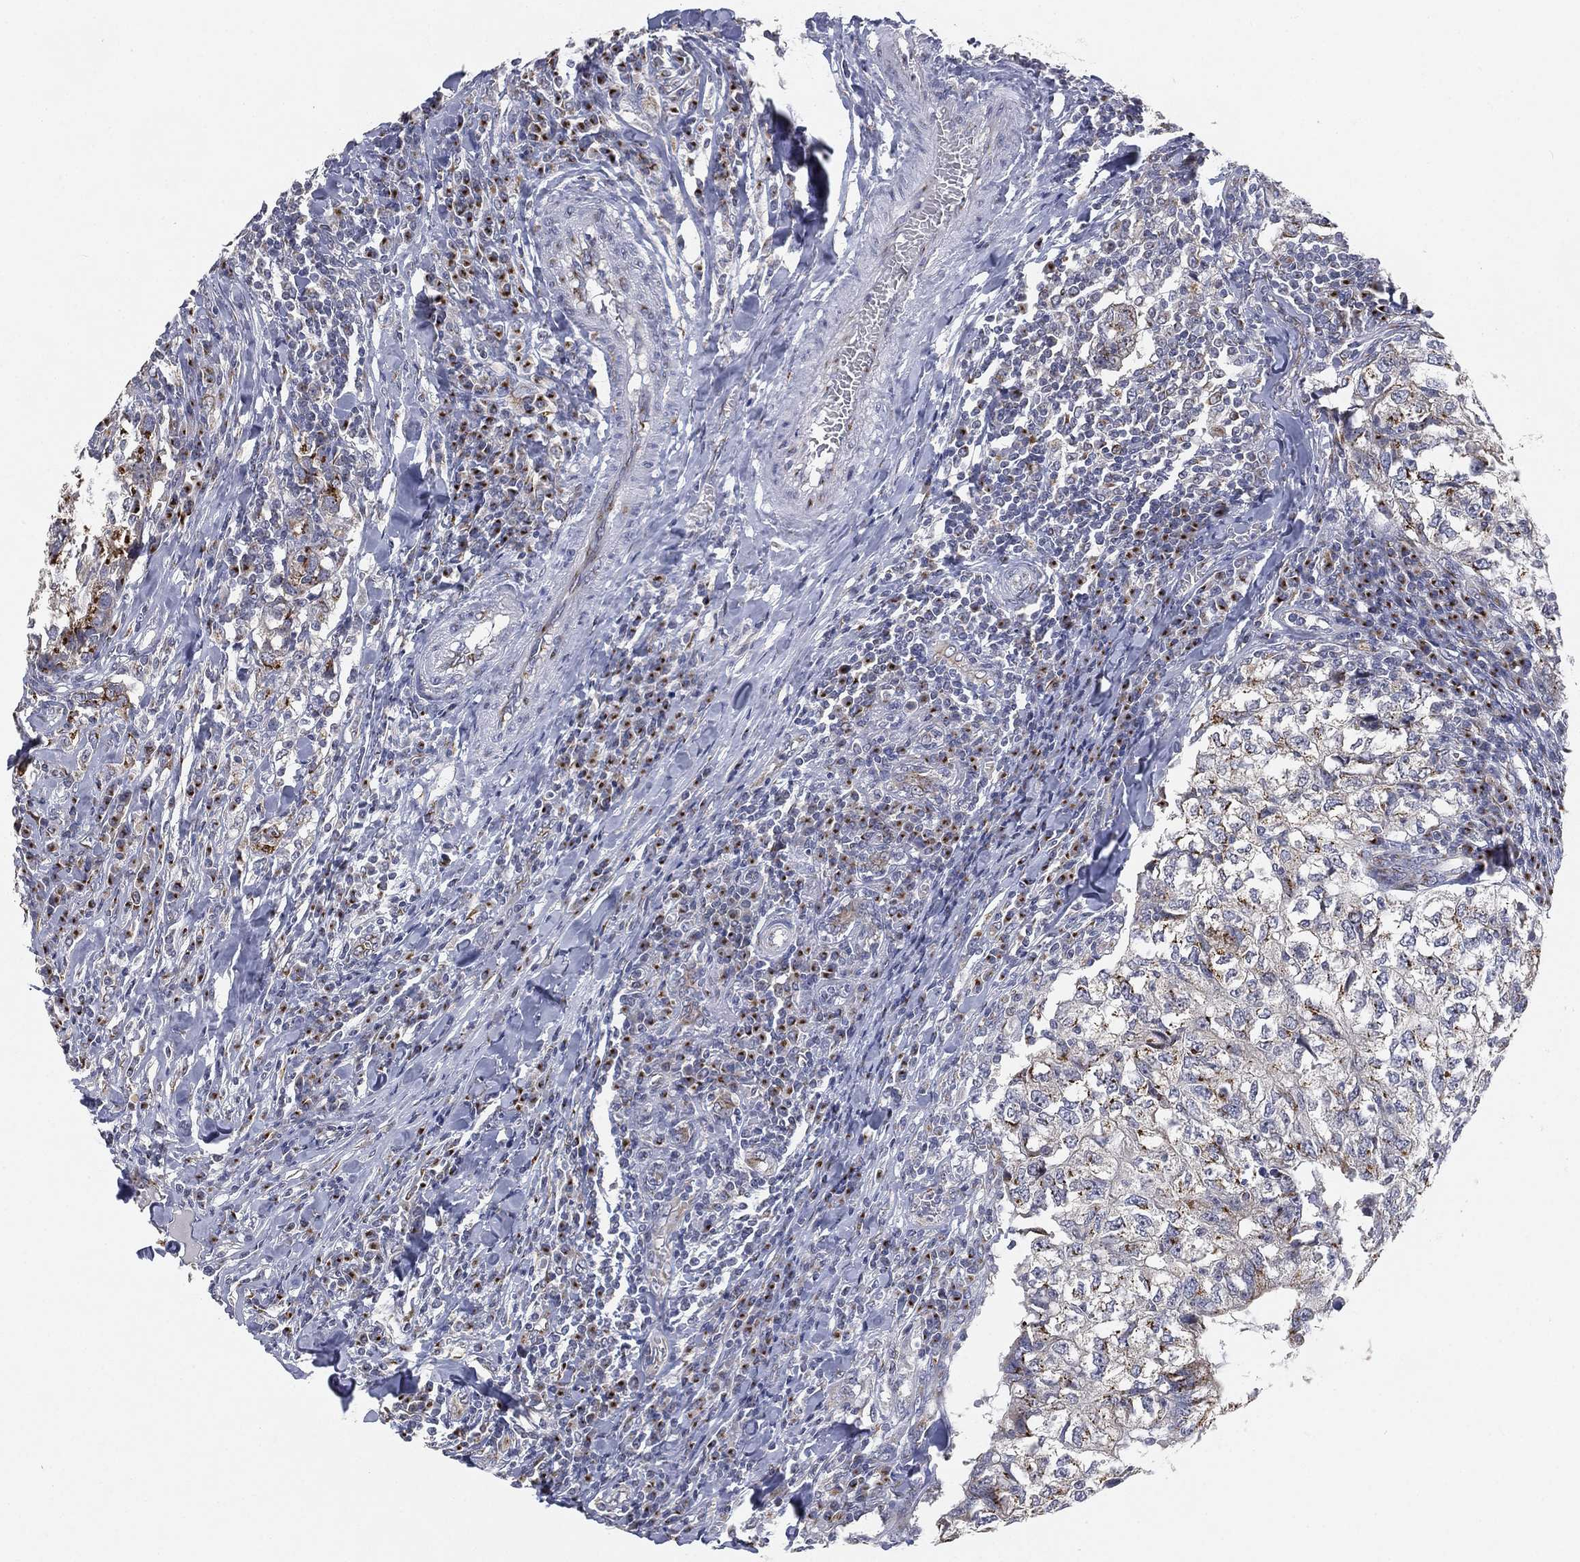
{"staining": {"intensity": "negative", "quantity": "none", "location": "none"}, "tissue": "breast cancer", "cell_type": "Tumor cells", "image_type": "cancer", "snomed": [{"axis": "morphology", "description": "Duct carcinoma"}, {"axis": "topography", "description": "Breast"}], "caption": "Human breast cancer stained for a protein using IHC exhibits no staining in tumor cells.", "gene": "TICAM1", "patient": {"sex": "female", "age": 30}}